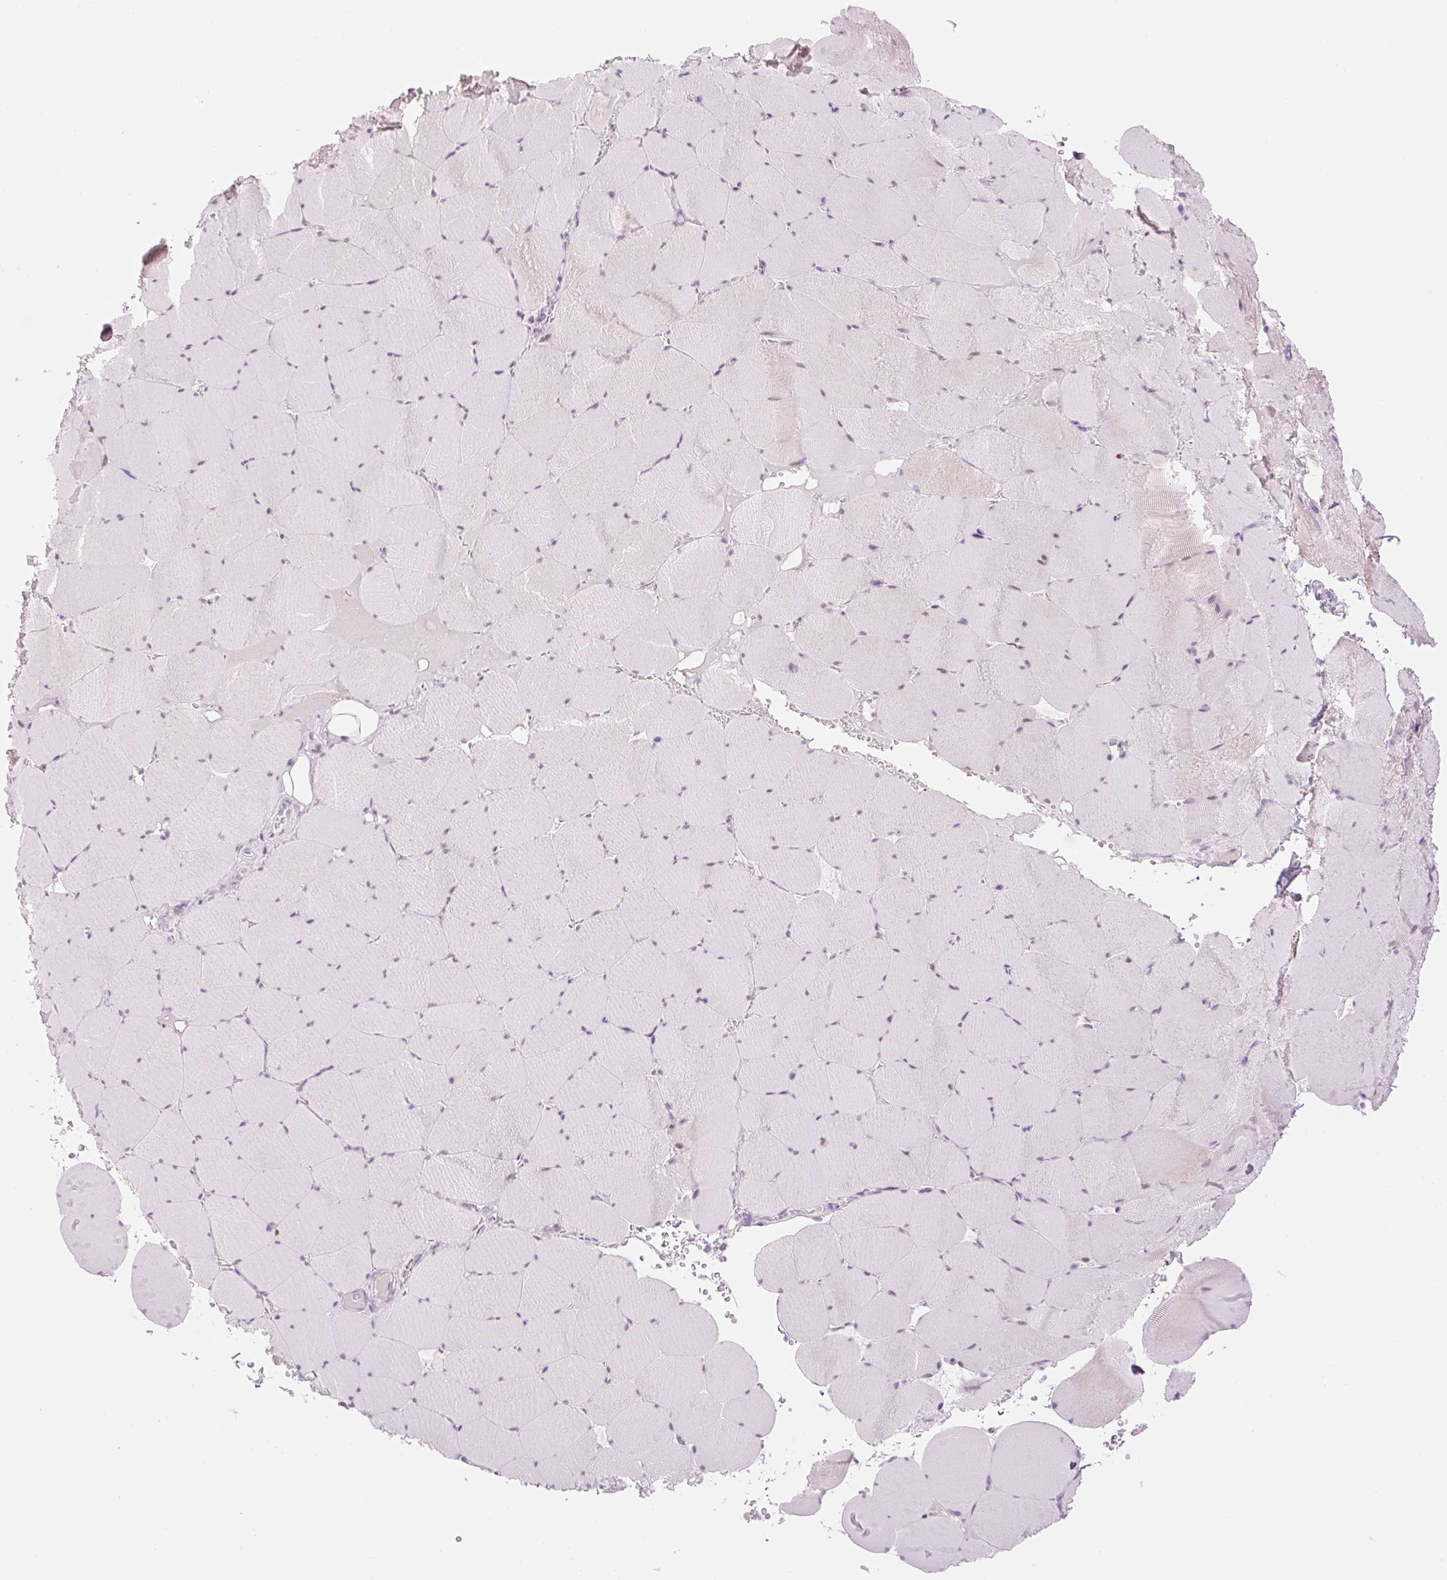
{"staining": {"intensity": "negative", "quantity": "none", "location": "none"}, "tissue": "skeletal muscle", "cell_type": "Myocytes", "image_type": "normal", "snomed": [{"axis": "morphology", "description": "Normal tissue, NOS"}, {"axis": "topography", "description": "Skeletal muscle"}, {"axis": "topography", "description": "Head-Neck"}], "caption": "This is an immunohistochemistry (IHC) photomicrograph of normal human skeletal muscle. There is no expression in myocytes.", "gene": "SPRYD4", "patient": {"sex": "male", "age": 66}}